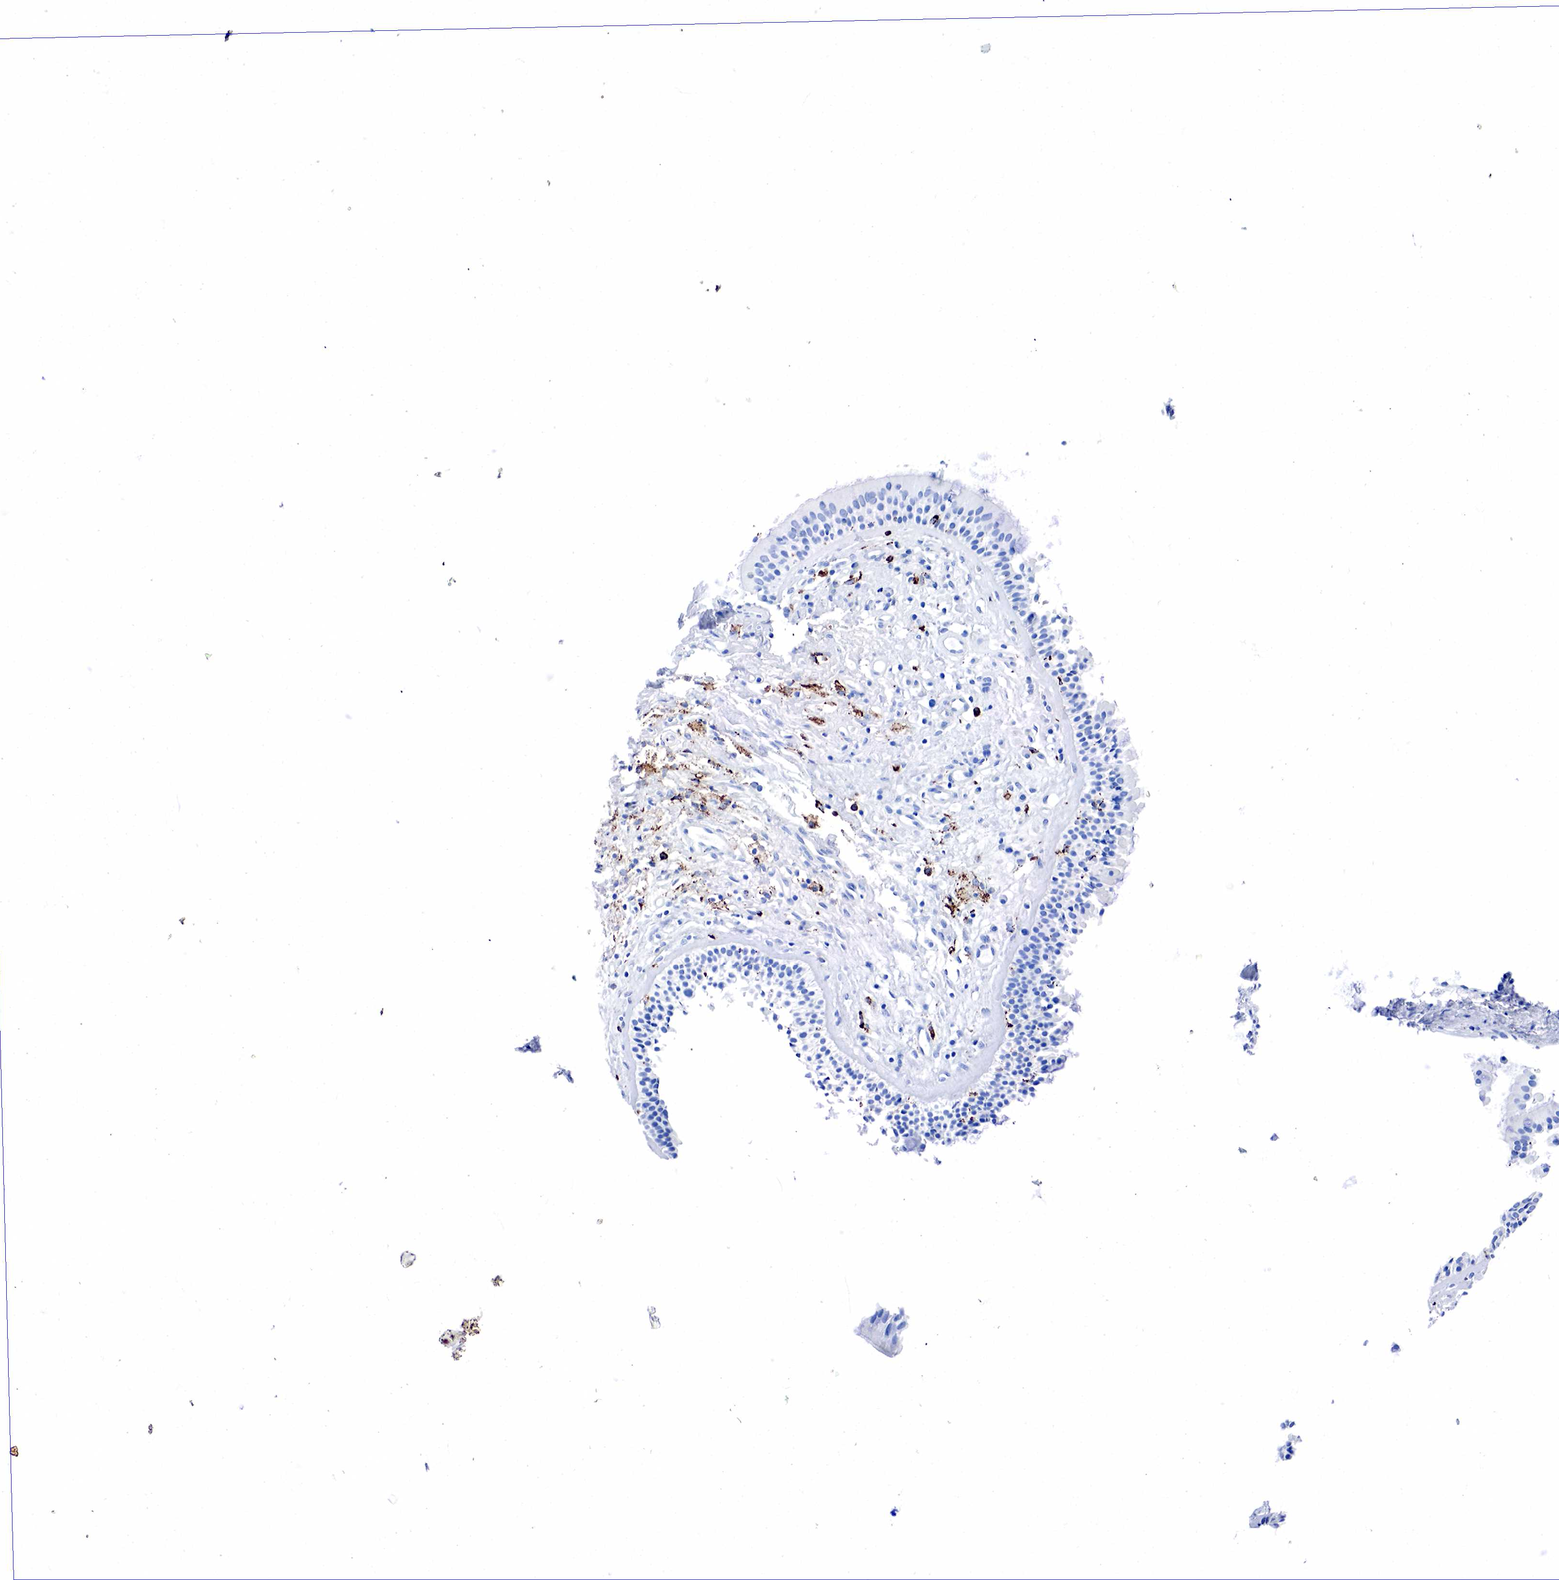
{"staining": {"intensity": "negative", "quantity": "none", "location": "none"}, "tissue": "nasopharynx", "cell_type": "Respiratory epithelial cells", "image_type": "normal", "snomed": [{"axis": "morphology", "description": "Normal tissue, NOS"}, {"axis": "topography", "description": "Nasopharynx"}], "caption": "Protein analysis of unremarkable nasopharynx exhibits no significant expression in respiratory epithelial cells.", "gene": "CD68", "patient": {"sex": "male", "age": 63}}